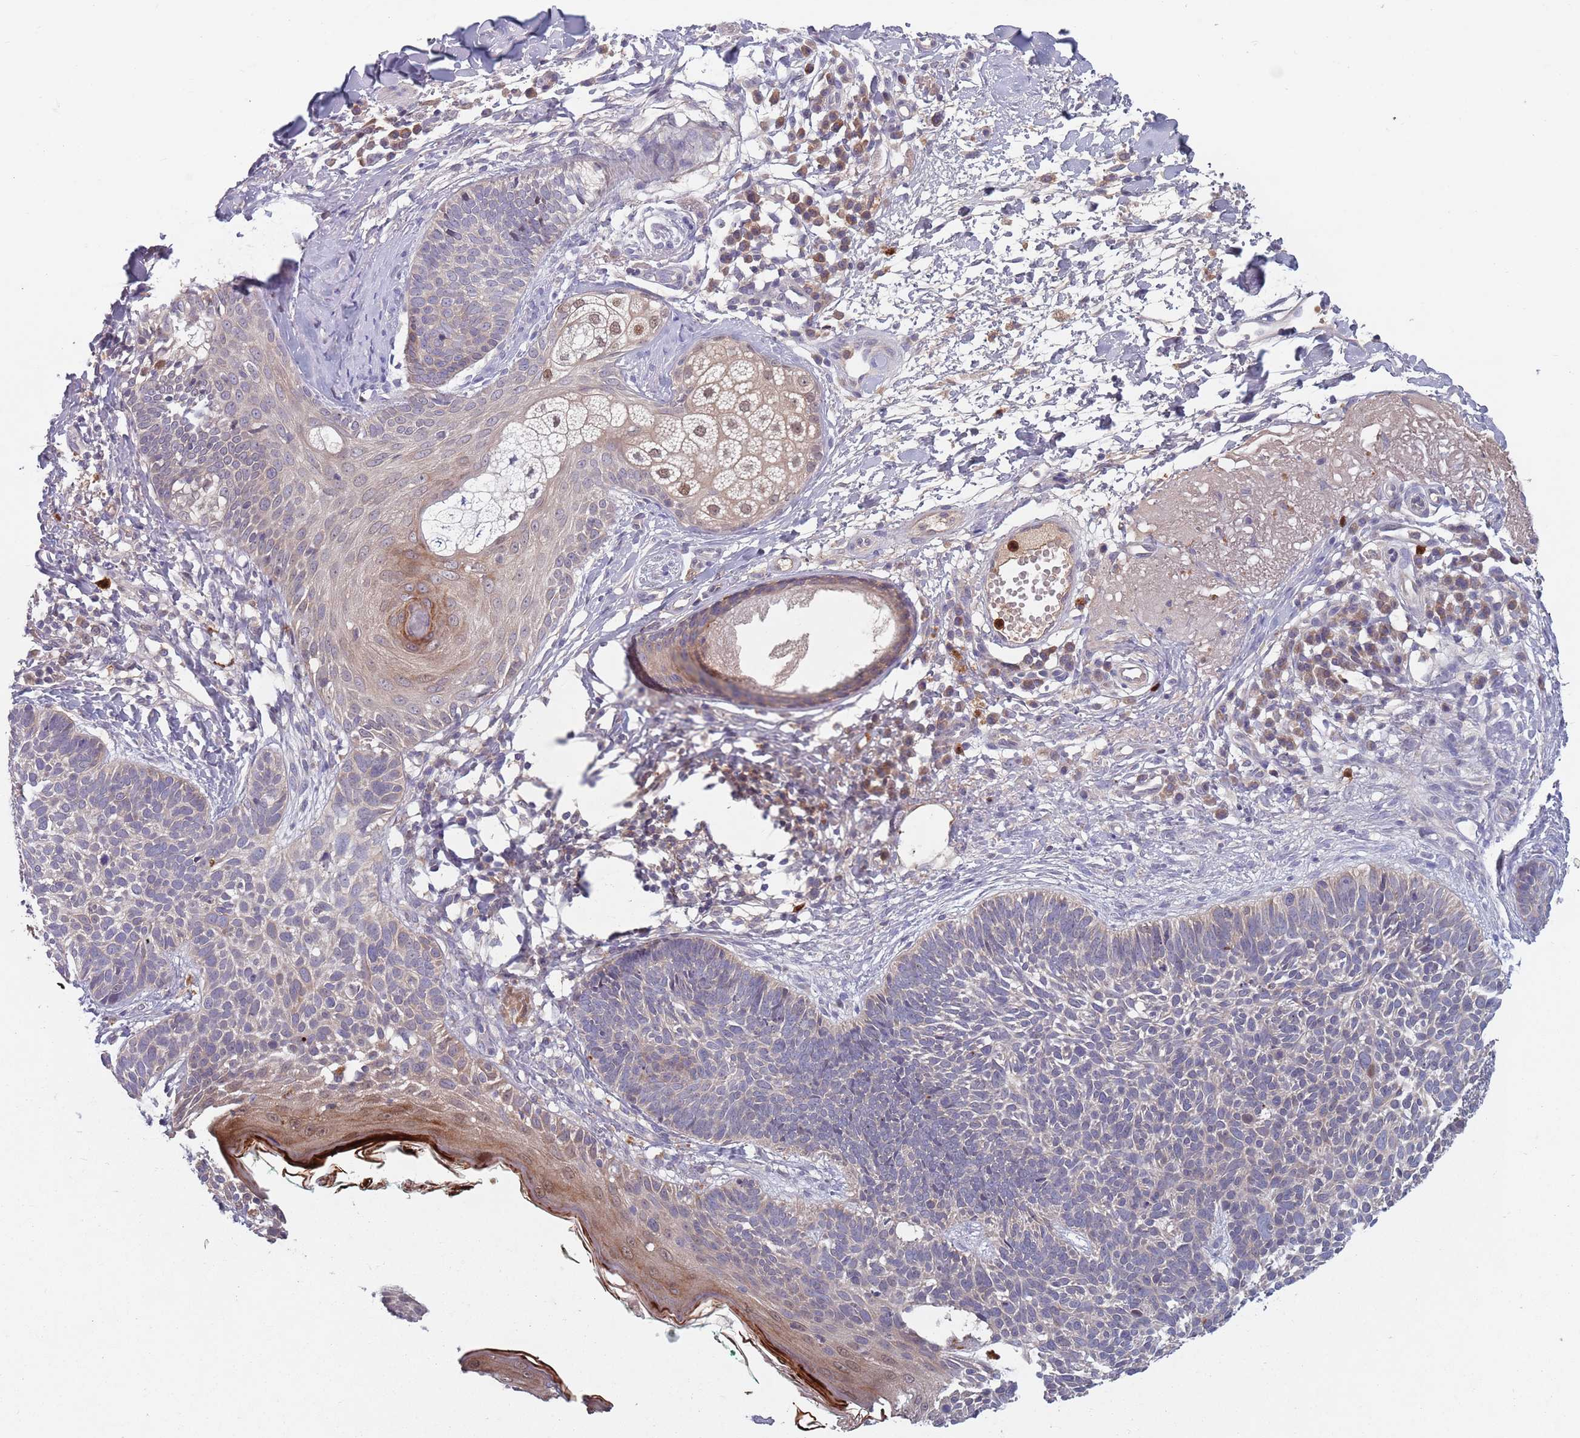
{"staining": {"intensity": "negative", "quantity": "none", "location": "none"}, "tissue": "skin cancer", "cell_type": "Tumor cells", "image_type": "cancer", "snomed": [{"axis": "morphology", "description": "Basal cell carcinoma"}, {"axis": "topography", "description": "Skin"}], "caption": "Tumor cells are negative for brown protein staining in skin cancer. (DAB (3,3'-diaminobenzidine) immunohistochemistry (IHC) with hematoxylin counter stain).", "gene": "TYW1", "patient": {"sex": "male", "age": 72}}